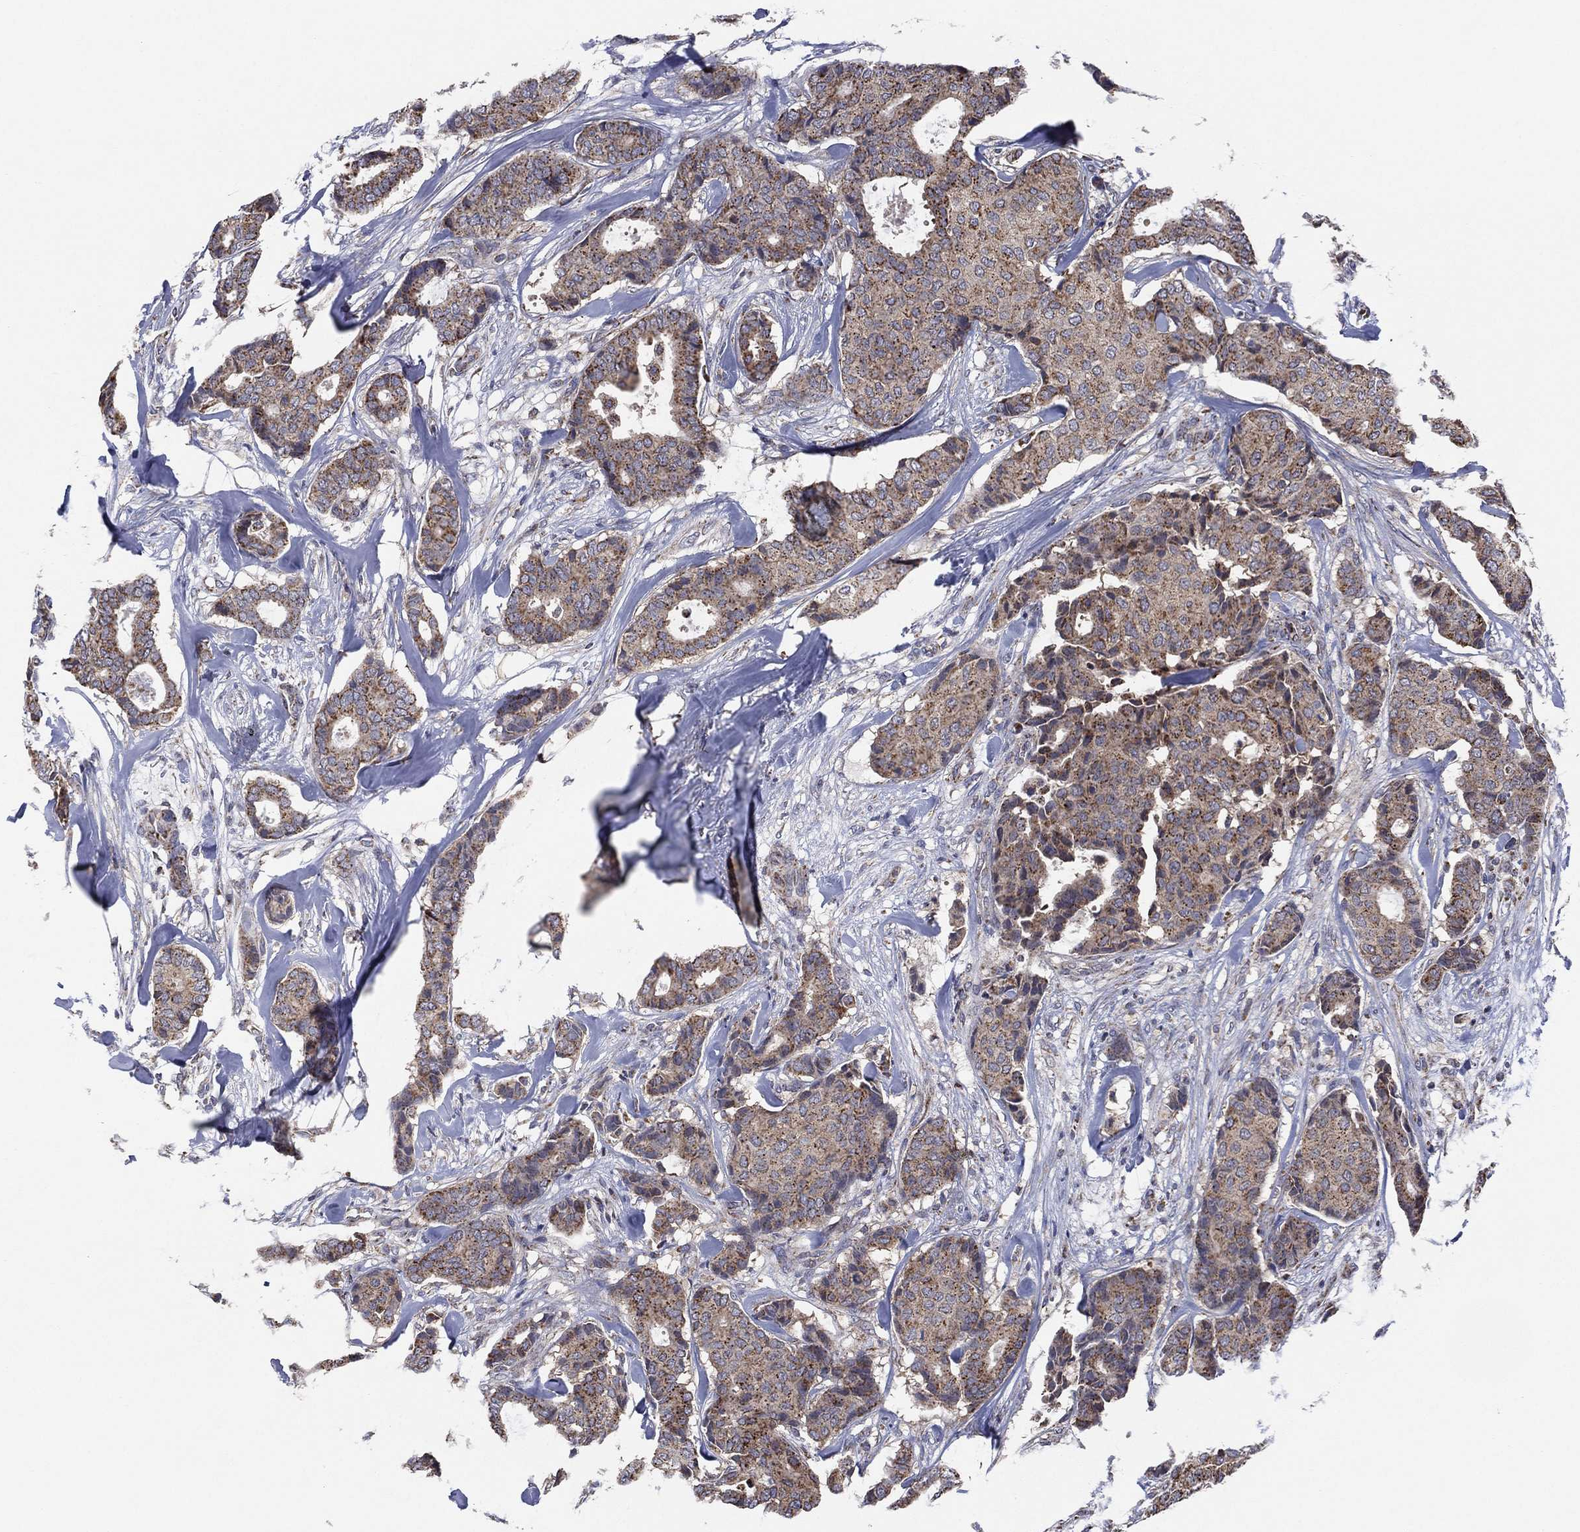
{"staining": {"intensity": "moderate", "quantity": ">75%", "location": "cytoplasmic/membranous"}, "tissue": "breast cancer", "cell_type": "Tumor cells", "image_type": "cancer", "snomed": [{"axis": "morphology", "description": "Duct carcinoma"}, {"axis": "topography", "description": "Breast"}], "caption": "Immunohistochemistry image of human breast cancer stained for a protein (brown), which reveals medium levels of moderate cytoplasmic/membranous positivity in about >75% of tumor cells.", "gene": "PPP2R5A", "patient": {"sex": "female", "age": 75}}